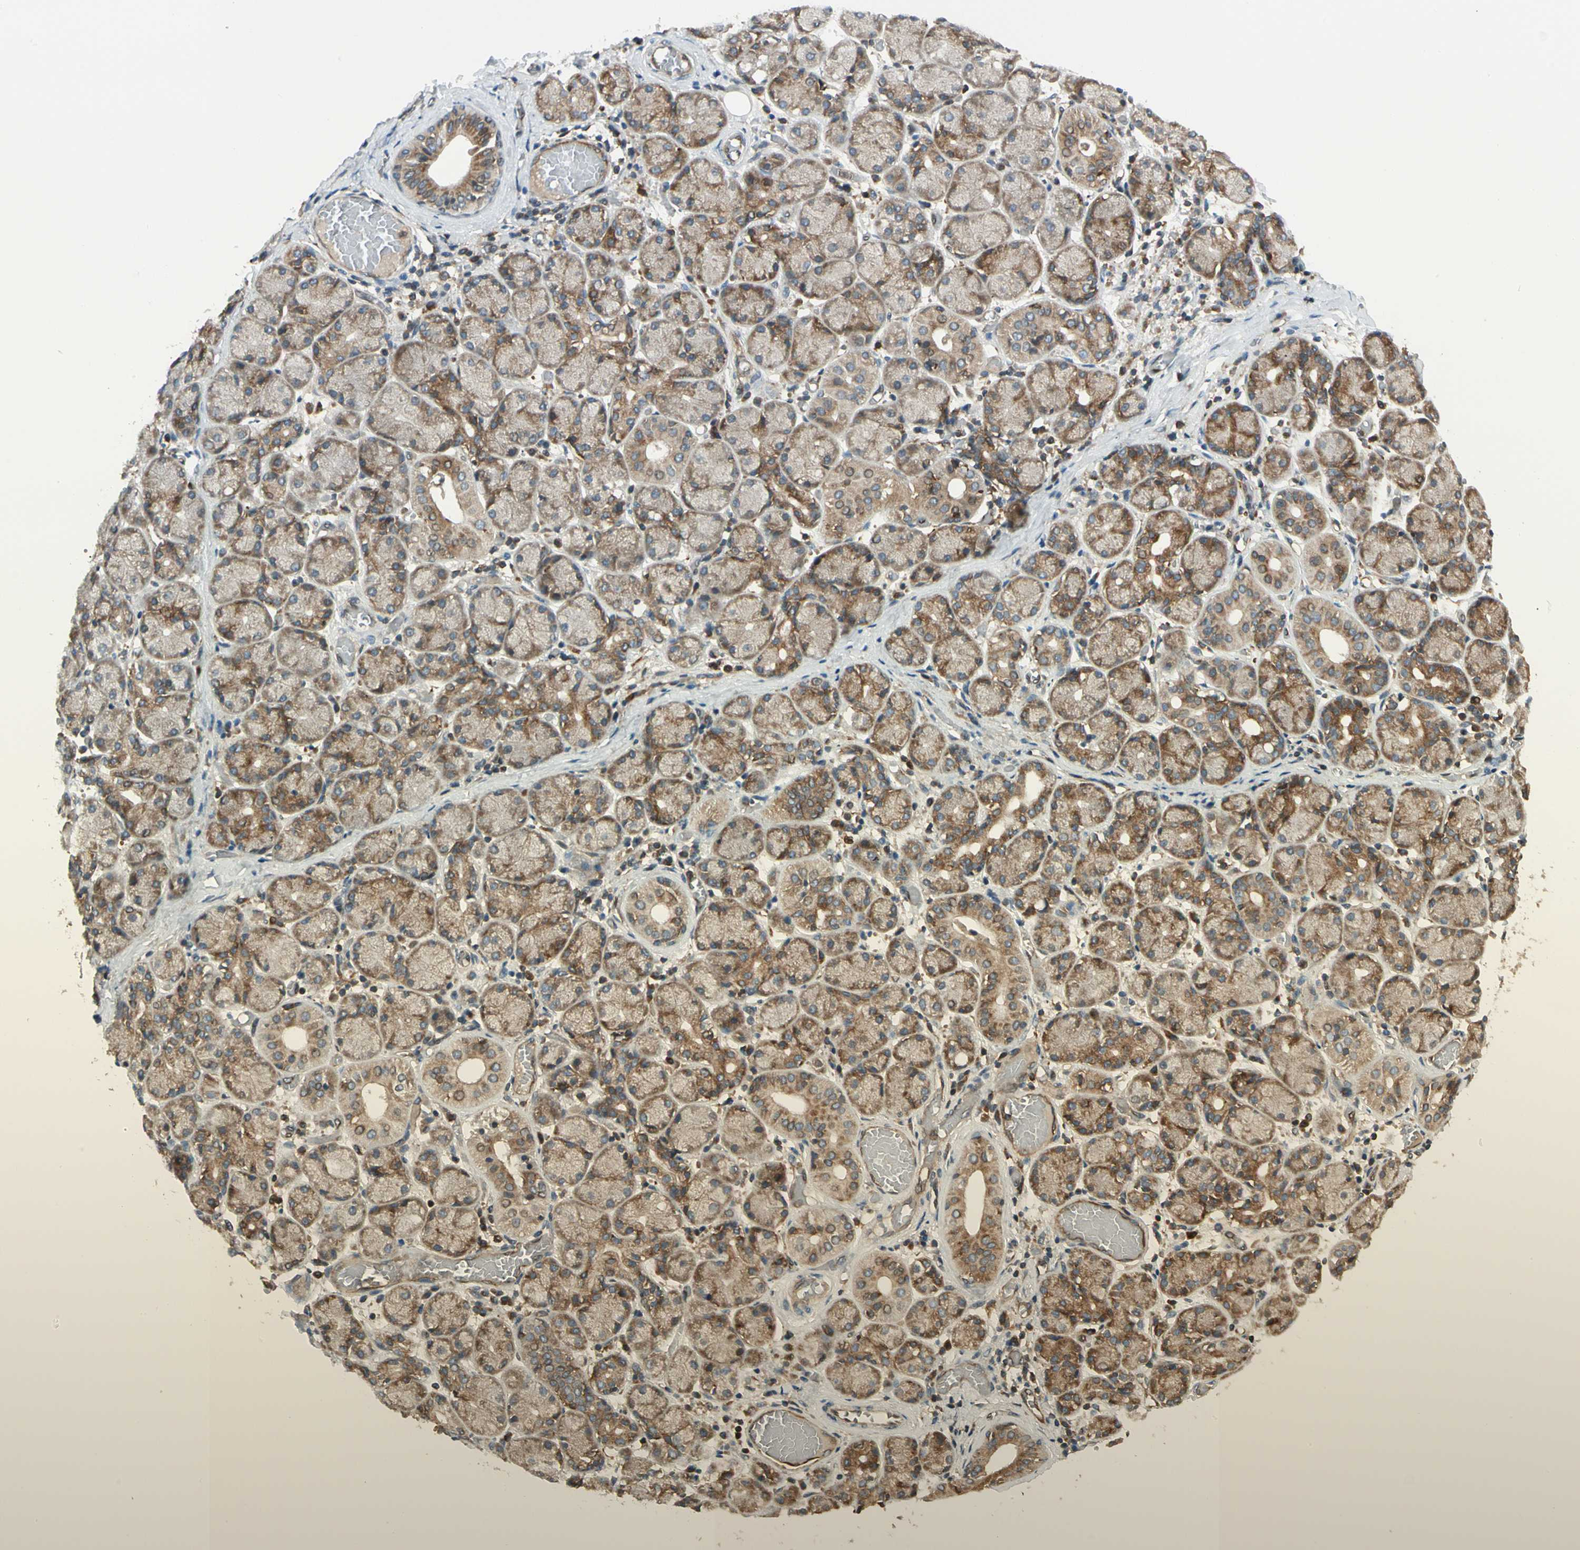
{"staining": {"intensity": "moderate", "quantity": ">75%", "location": "cytoplasmic/membranous"}, "tissue": "salivary gland", "cell_type": "Glandular cells", "image_type": "normal", "snomed": [{"axis": "morphology", "description": "Normal tissue, NOS"}, {"axis": "topography", "description": "Salivary gland"}], "caption": "A high-resolution histopathology image shows immunohistochemistry staining of unremarkable salivary gland, which displays moderate cytoplasmic/membranous staining in about >75% of glandular cells. The protein of interest is shown in brown color, while the nuclei are stained blue.", "gene": "TRIO", "patient": {"sex": "female", "age": 24}}